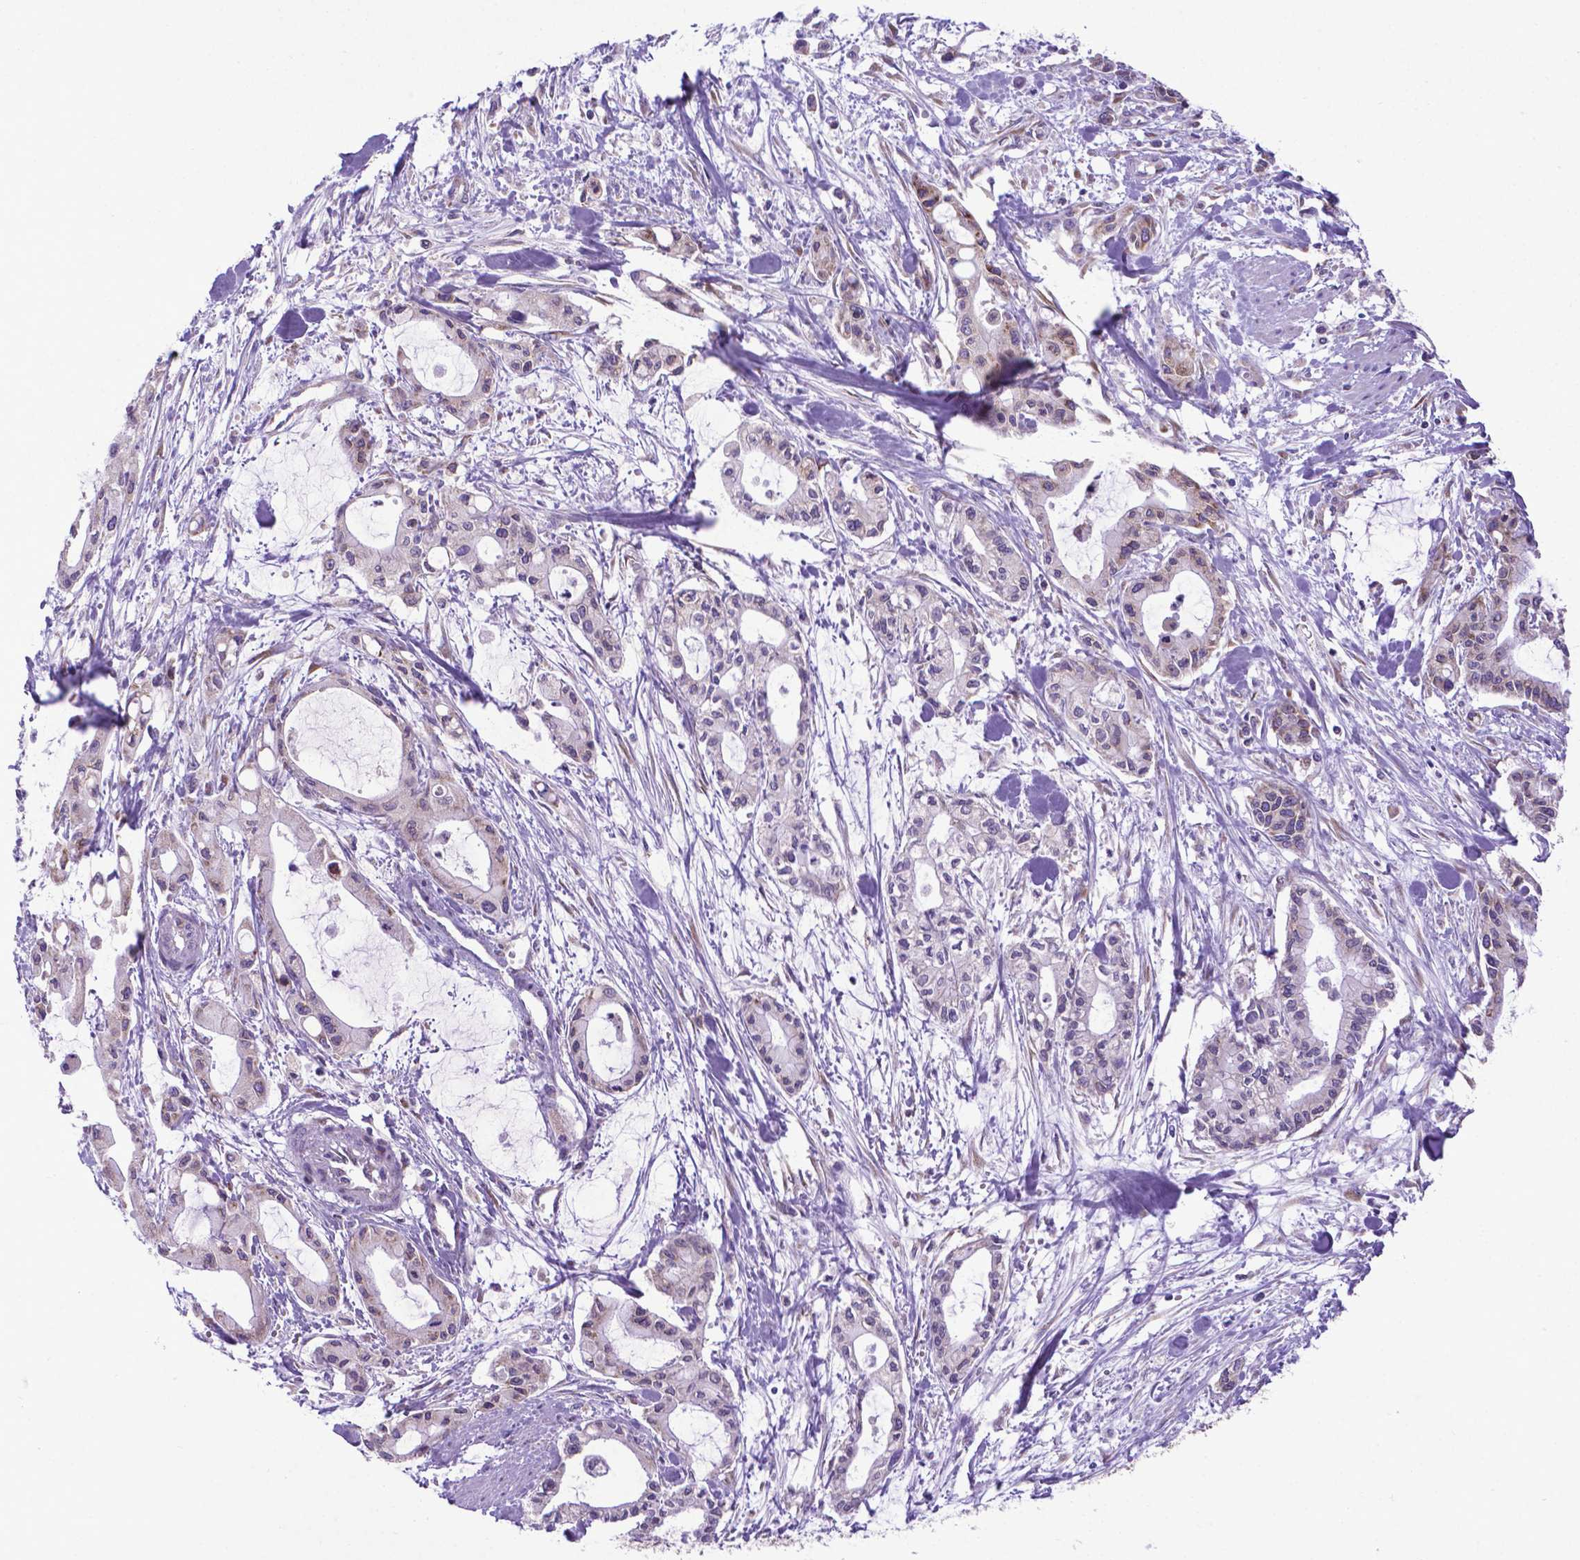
{"staining": {"intensity": "weak", "quantity": "<25%", "location": "cytoplasmic/membranous"}, "tissue": "pancreatic cancer", "cell_type": "Tumor cells", "image_type": "cancer", "snomed": [{"axis": "morphology", "description": "Adenocarcinoma, NOS"}, {"axis": "topography", "description": "Pancreas"}], "caption": "Immunohistochemistry (IHC) of human adenocarcinoma (pancreatic) reveals no expression in tumor cells.", "gene": "WDR83OS", "patient": {"sex": "male", "age": 48}}